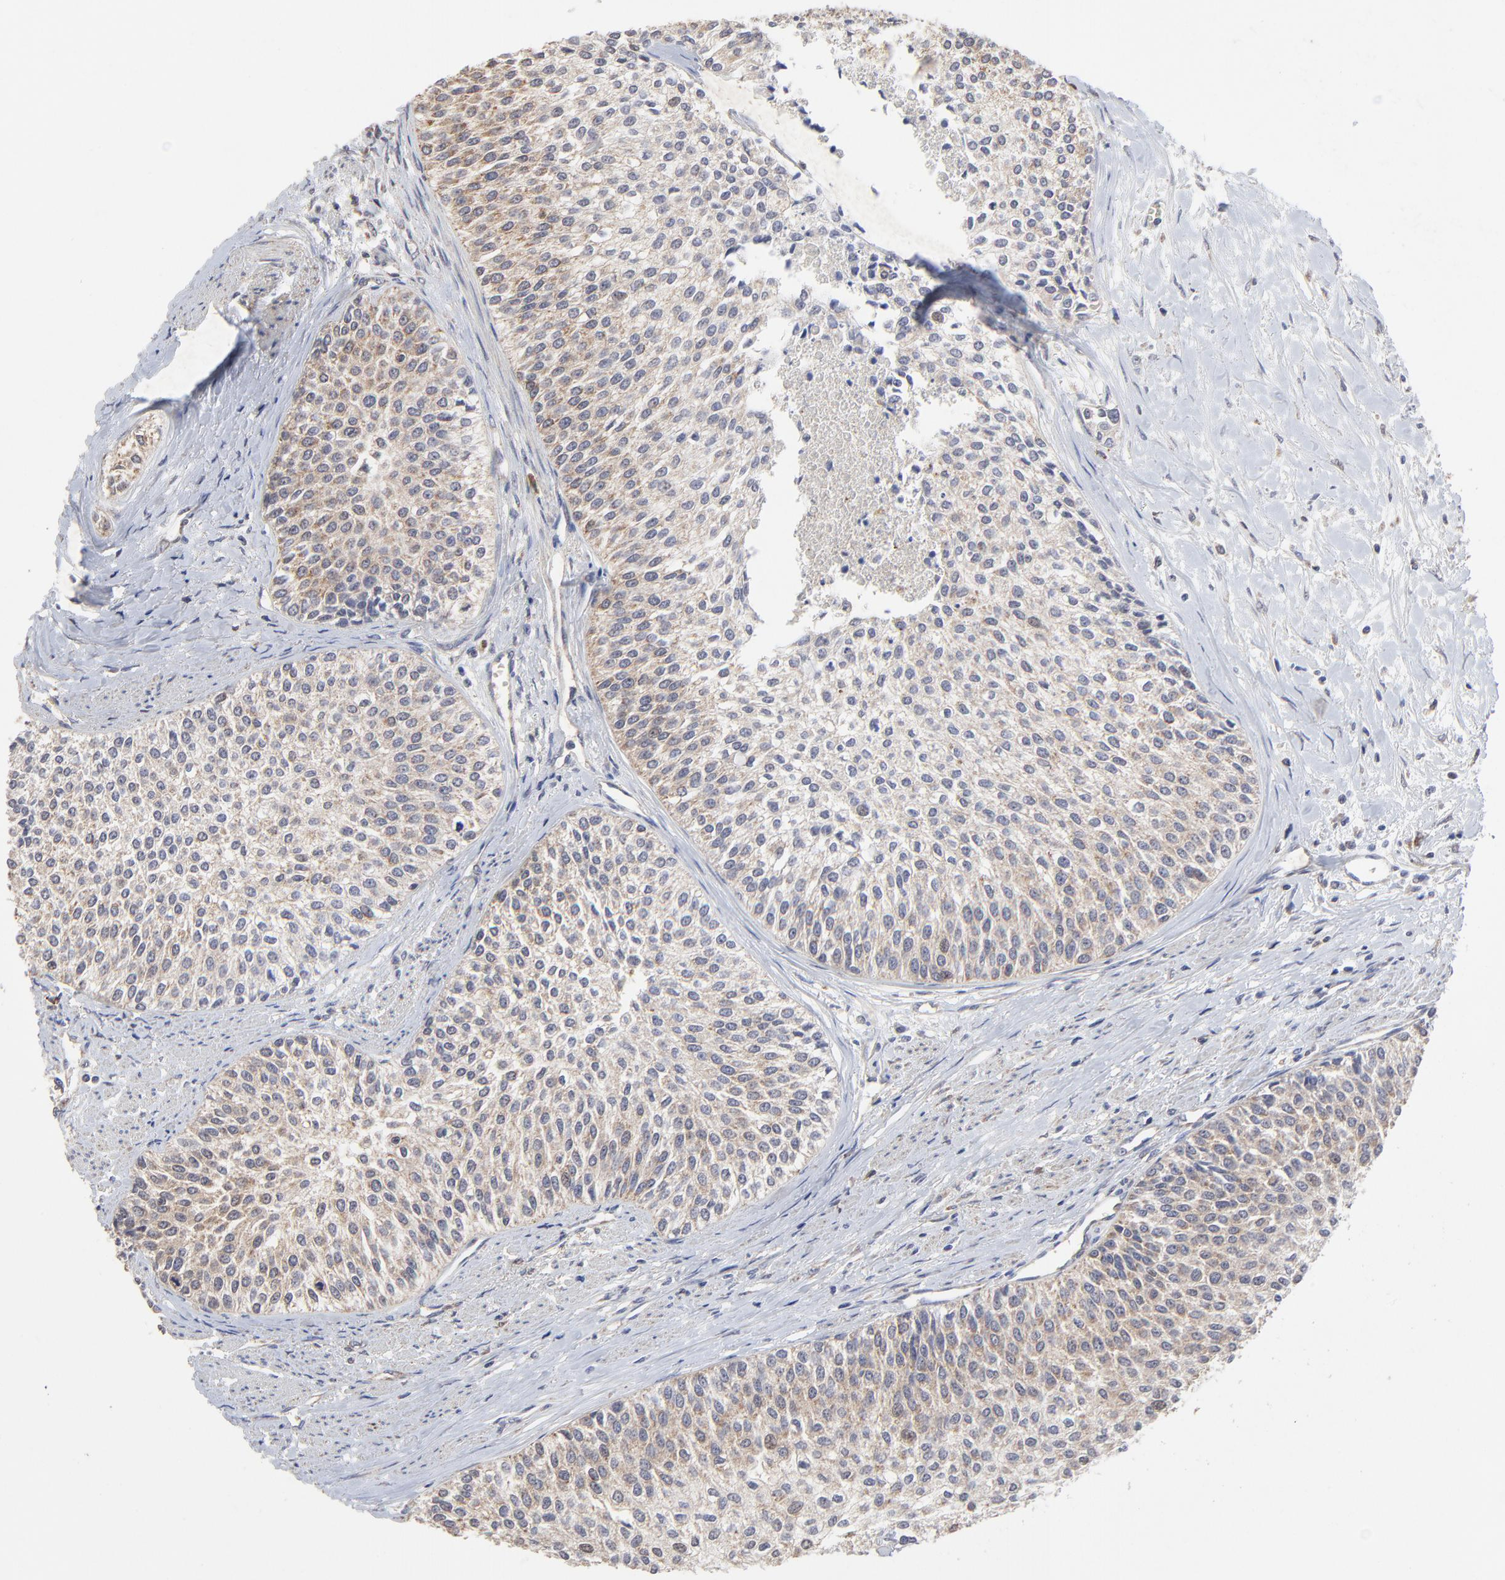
{"staining": {"intensity": "weak", "quantity": ">75%", "location": "cytoplasmic/membranous"}, "tissue": "urothelial cancer", "cell_type": "Tumor cells", "image_type": "cancer", "snomed": [{"axis": "morphology", "description": "Urothelial carcinoma, Low grade"}, {"axis": "topography", "description": "Urinary bladder"}], "caption": "Human low-grade urothelial carcinoma stained with a protein marker reveals weak staining in tumor cells.", "gene": "LGALS3", "patient": {"sex": "female", "age": 73}}